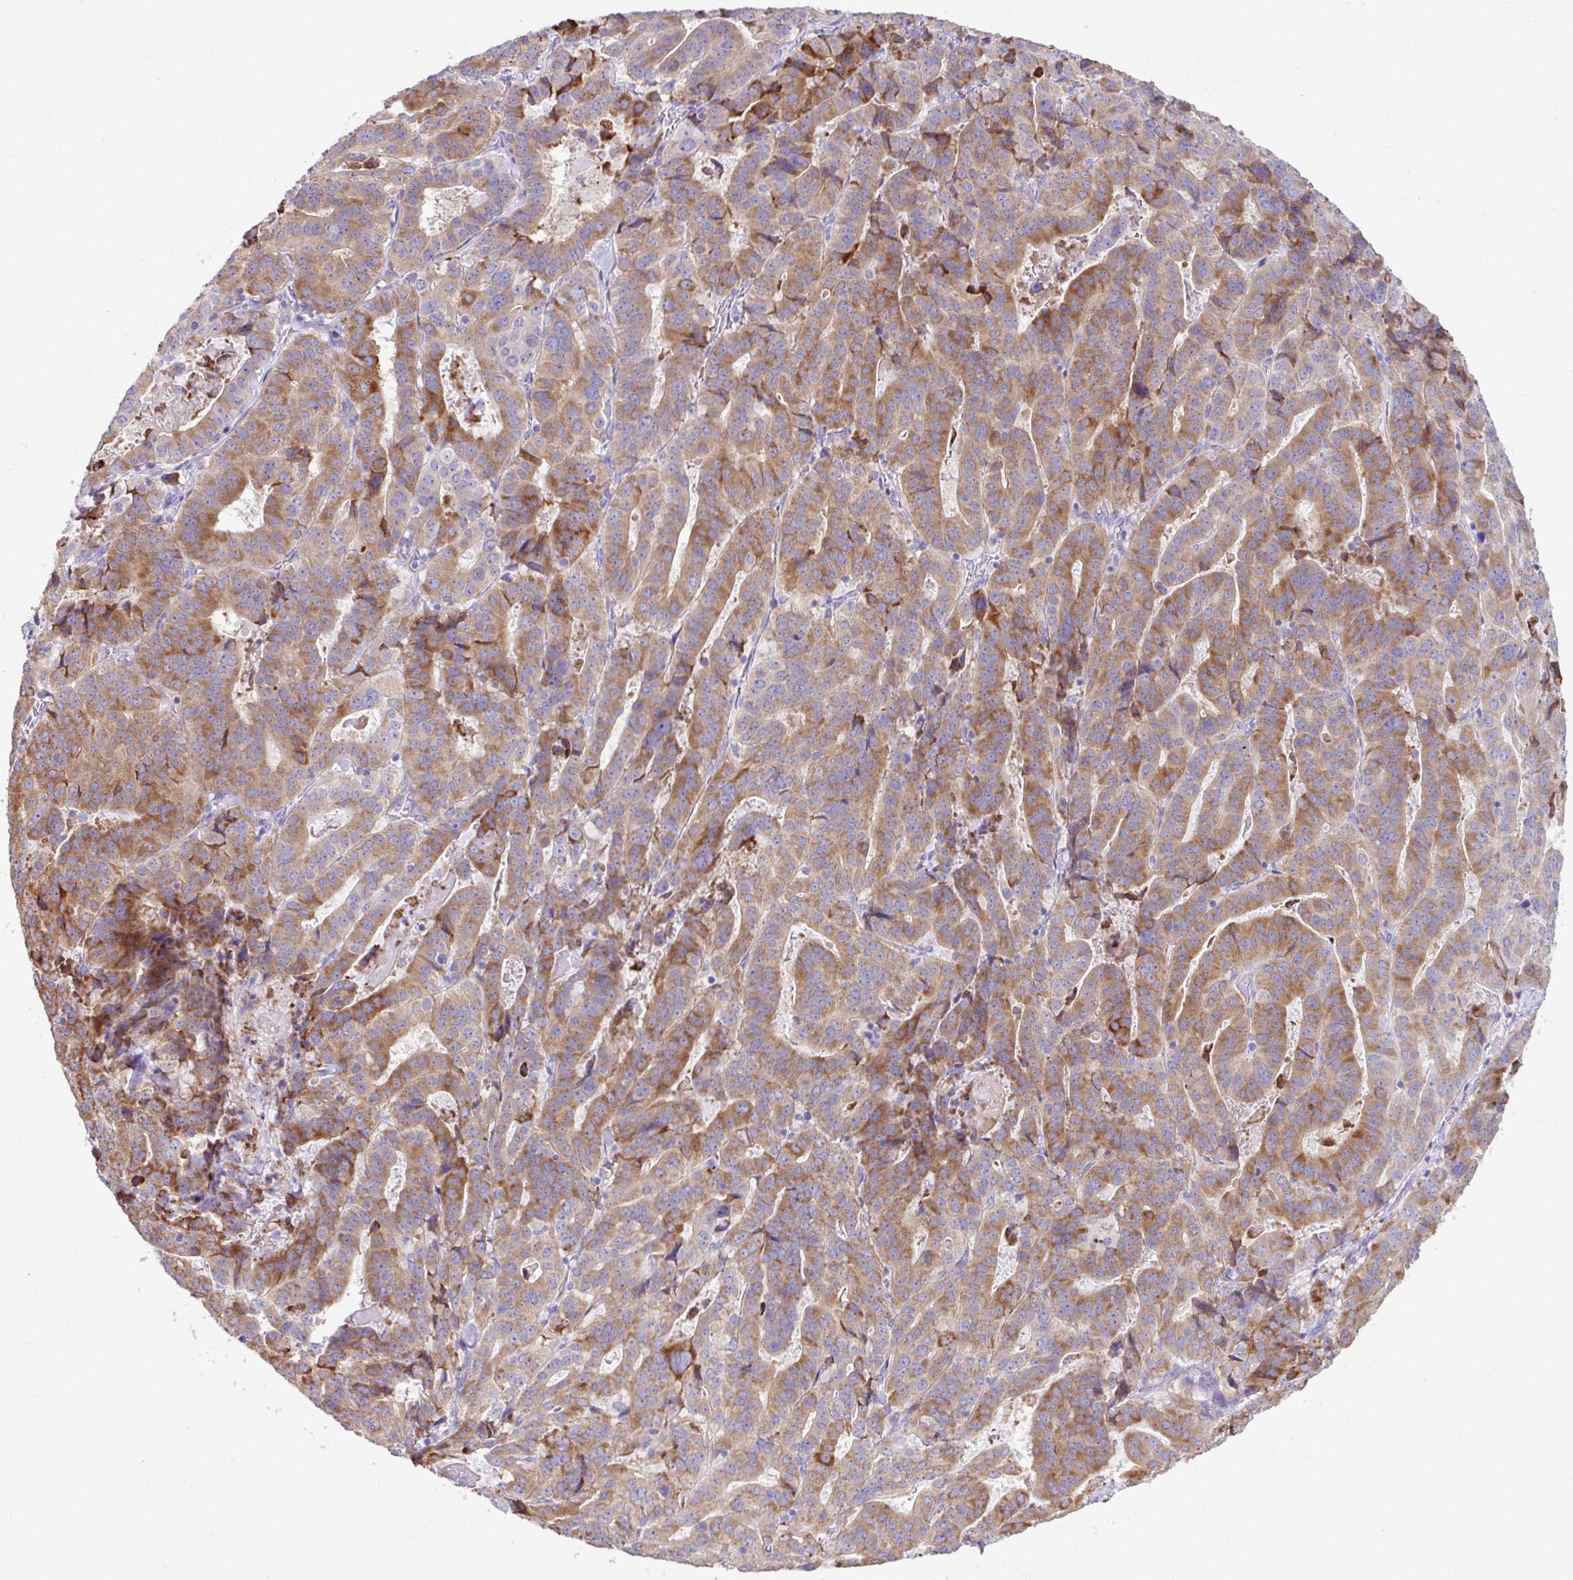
{"staining": {"intensity": "moderate", "quantity": ">75%", "location": "cytoplasmic/membranous"}, "tissue": "stomach cancer", "cell_type": "Tumor cells", "image_type": "cancer", "snomed": [{"axis": "morphology", "description": "Adenocarcinoma, NOS"}, {"axis": "topography", "description": "Stomach"}], "caption": "Adenocarcinoma (stomach) was stained to show a protein in brown. There is medium levels of moderate cytoplasmic/membranous positivity in approximately >75% of tumor cells. (Brightfield microscopy of DAB IHC at high magnification).", "gene": "RGS21", "patient": {"sex": "male", "age": 48}}